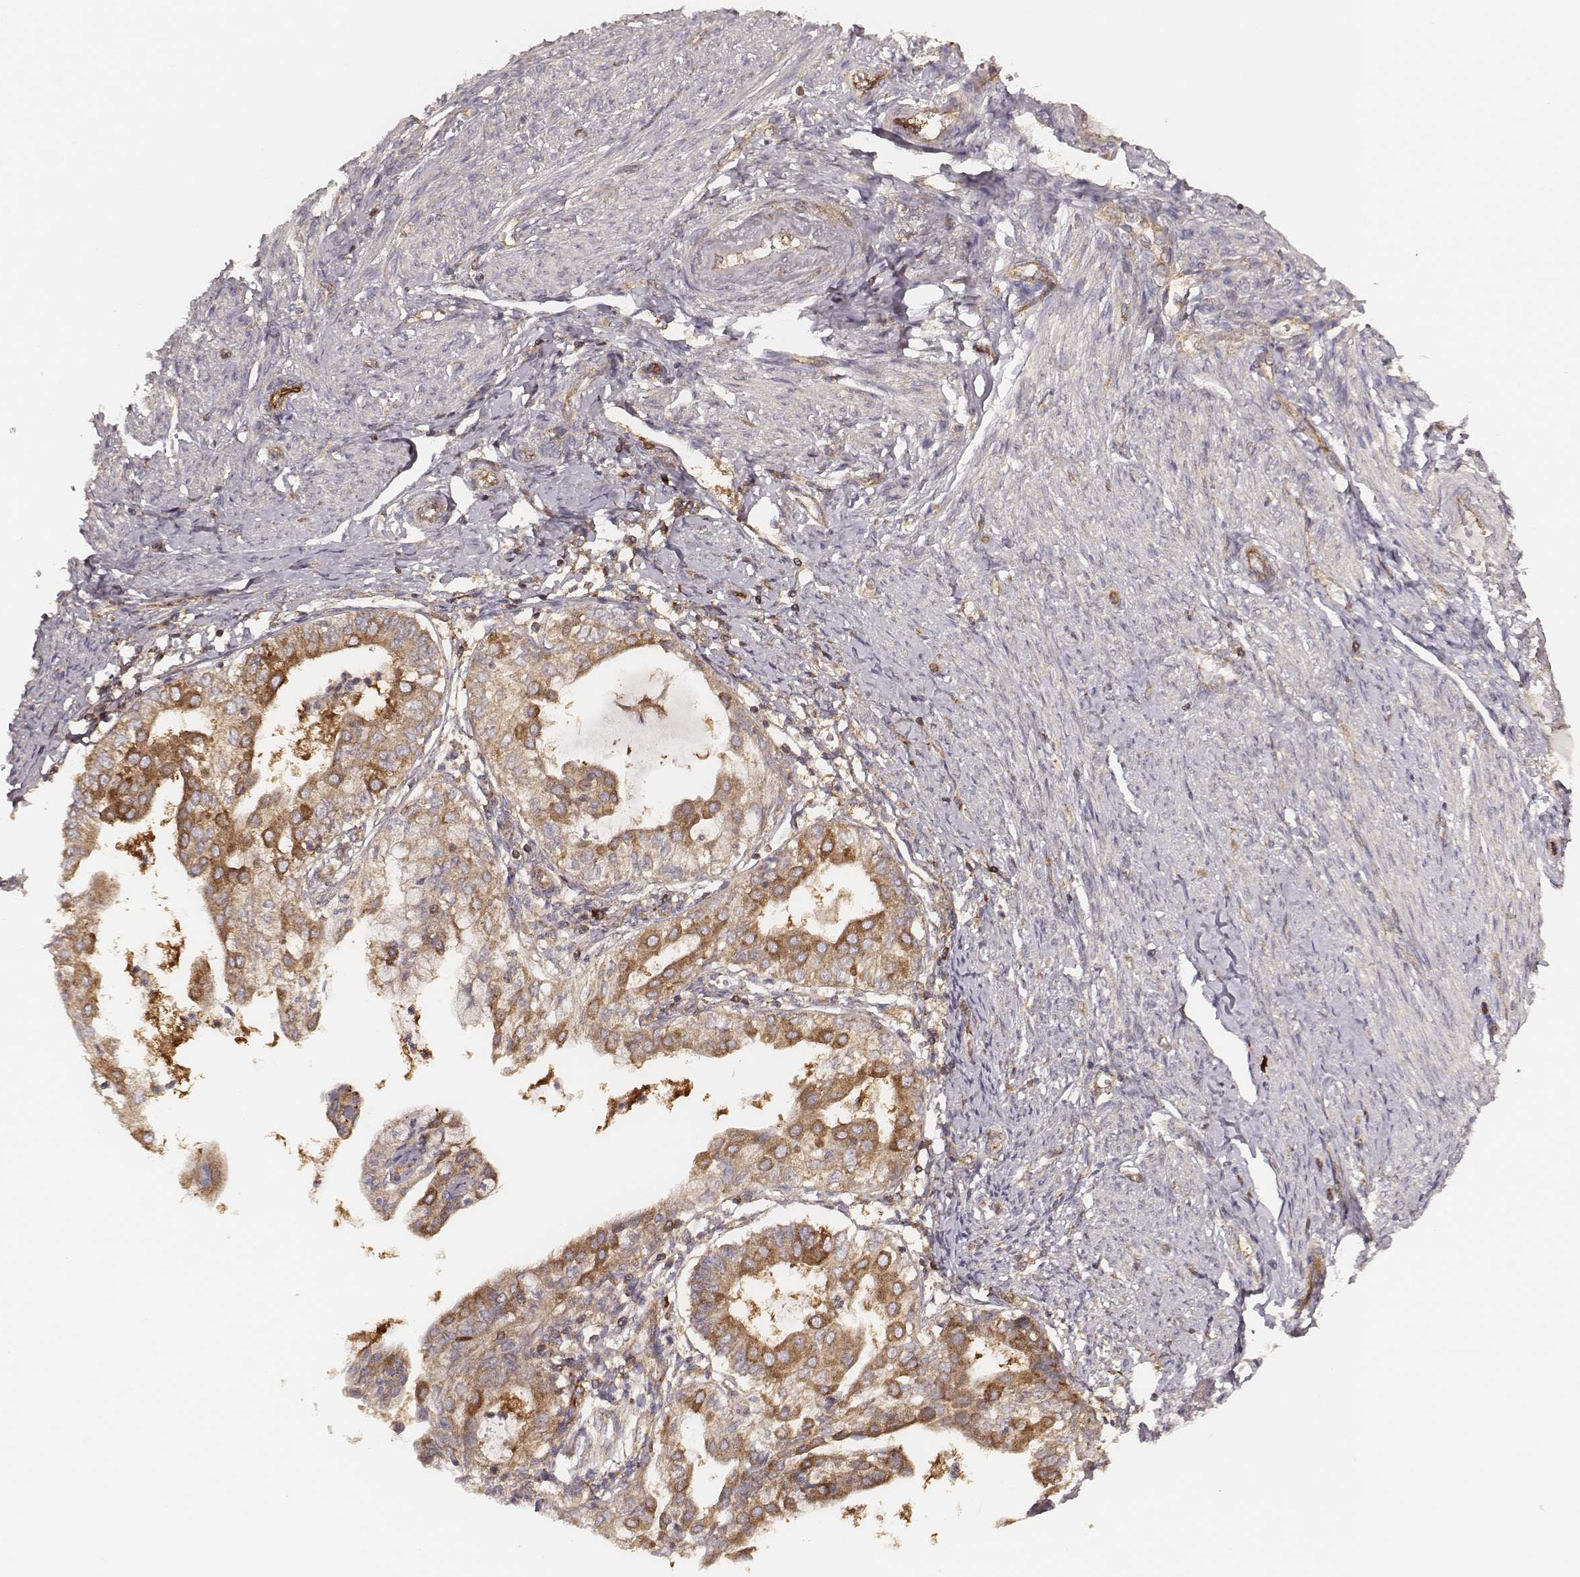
{"staining": {"intensity": "strong", "quantity": "<25%", "location": "cytoplasmic/membranous"}, "tissue": "endometrial cancer", "cell_type": "Tumor cells", "image_type": "cancer", "snomed": [{"axis": "morphology", "description": "Adenocarcinoma, NOS"}, {"axis": "topography", "description": "Endometrium"}], "caption": "About <25% of tumor cells in human endometrial cancer reveal strong cytoplasmic/membranous protein staining as visualized by brown immunohistochemical staining.", "gene": "CARS1", "patient": {"sex": "female", "age": 68}}